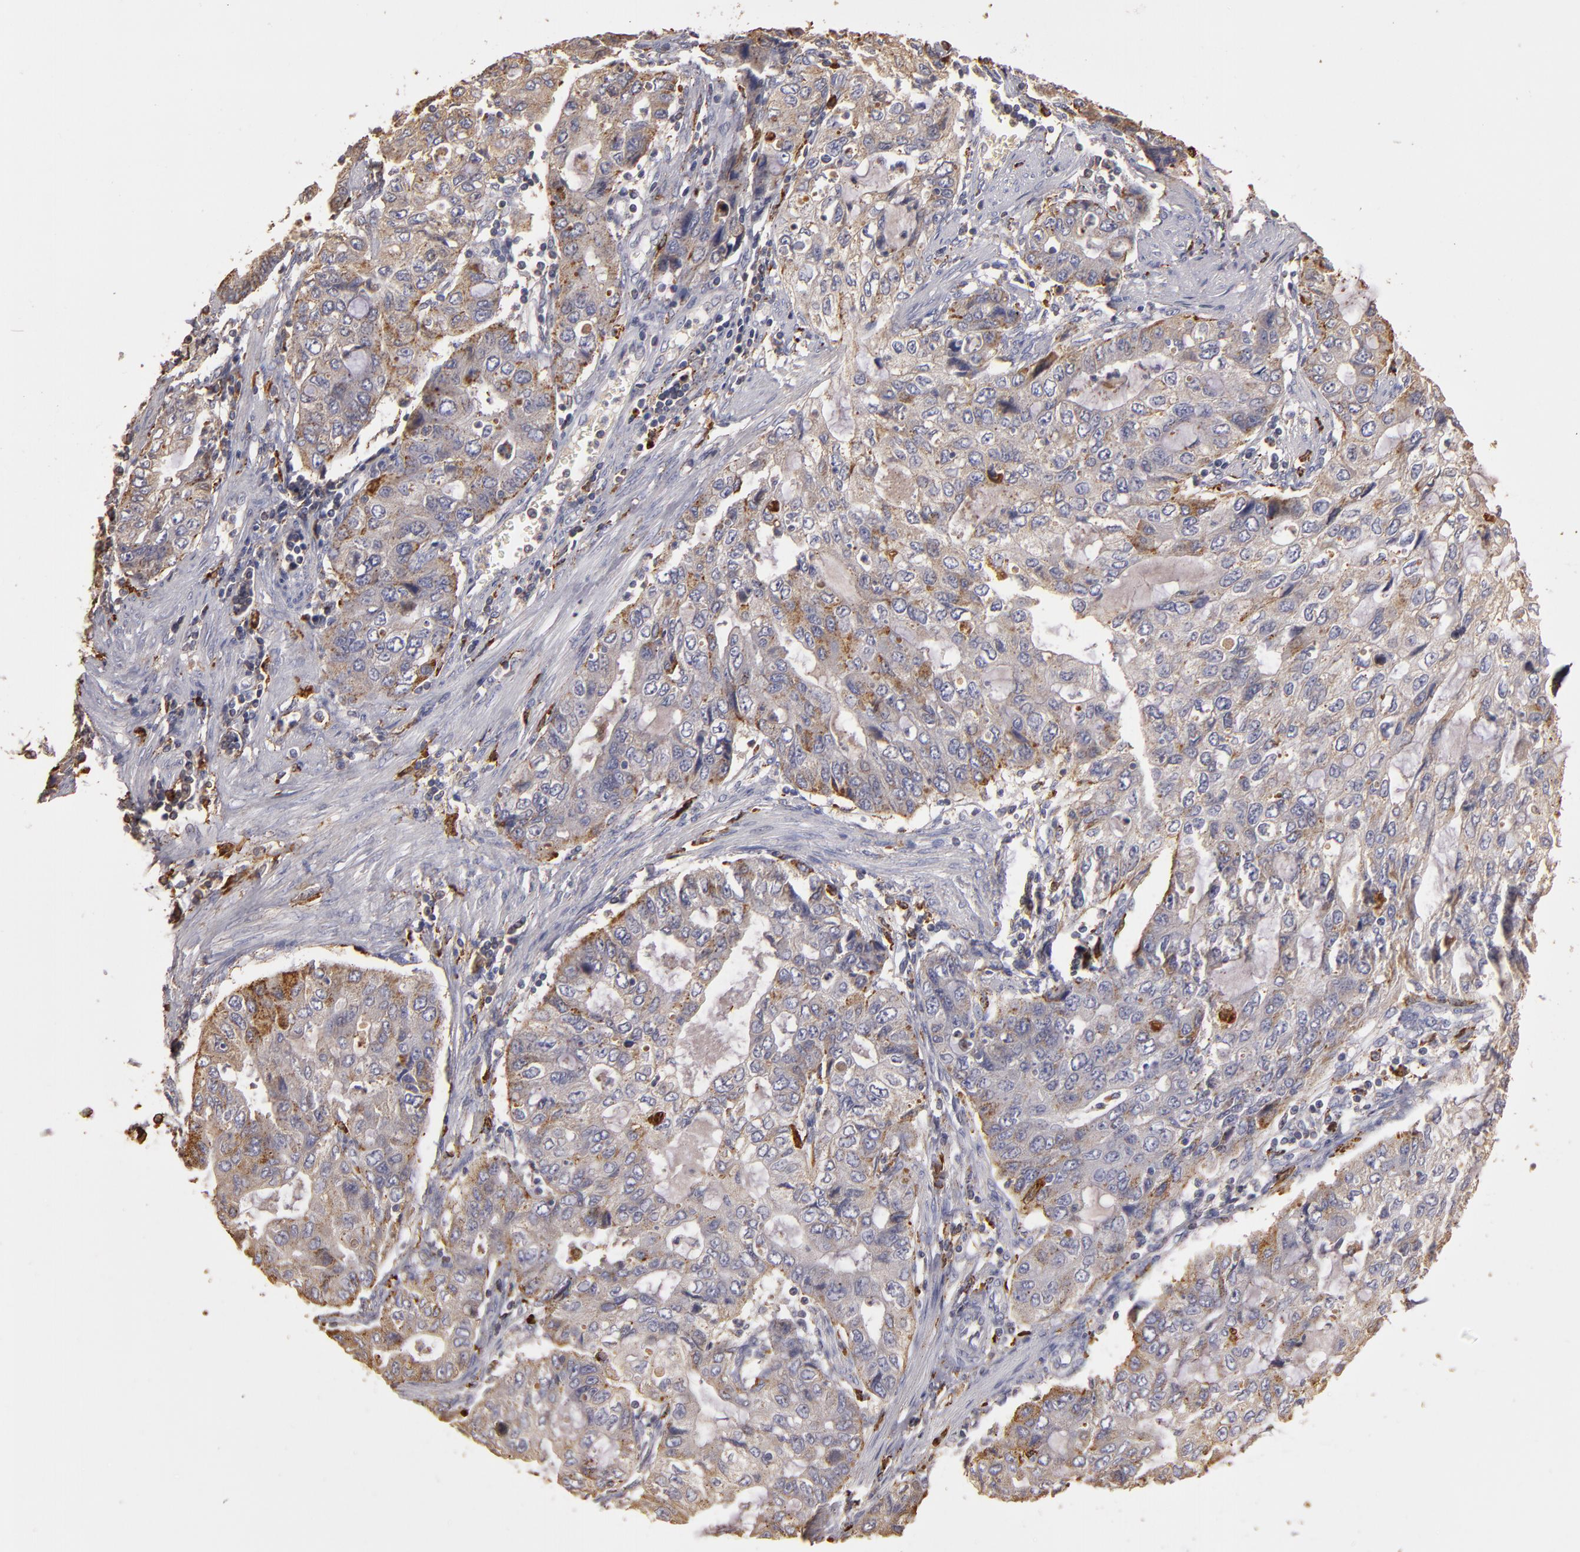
{"staining": {"intensity": "moderate", "quantity": ">75%", "location": "cytoplasmic/membranous"}, "tissue": "stomach cancer", "cell_type": "Tumor cells", "image_type": "cancer", "snomed": [{"axis": "morphology", "description": "Adenocarcinoma, NOS"}, {"axis": "topography", "description": "Stomach, upper"}], "caption": "This histopathology image reveals IHC staining of adenocarcinoma (stomach), with medium moderate cytoplasmic/membranous positivity in about >75% of tumor cells.", "gene": "TRAF1", "patient": {"sex": "female", "age": 52}}